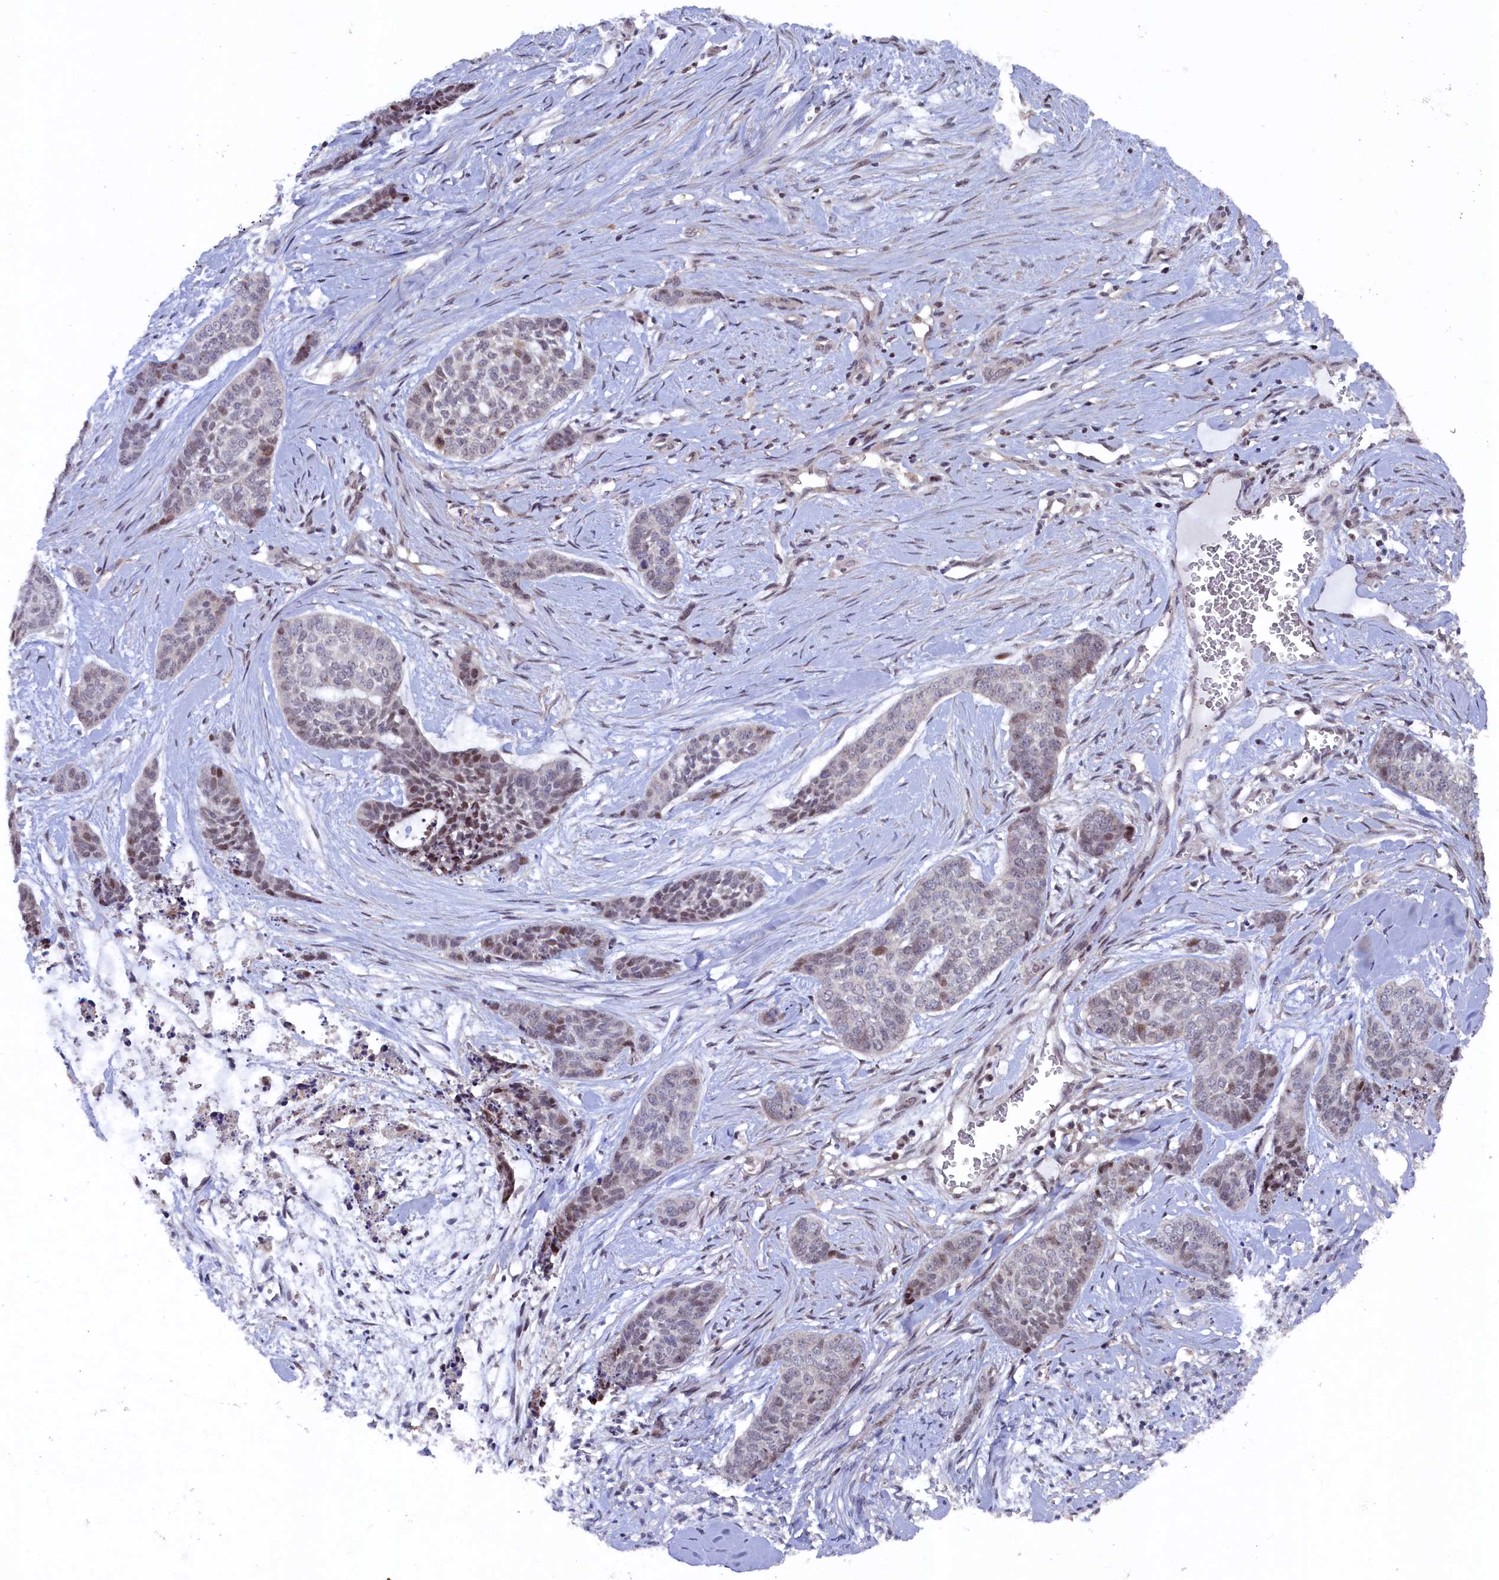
{"staining": {"intensity": "moderate", "quantity": "<25%", "location": "nuclear"}, "tissue": "skin cancer", "cell_type": "Tumor cells", "image_type": "cancer", "snomed": [{"axis": "morphology", "description": "Basal cell carcinoma"}, {"axis": "topography", "description": "Skin"}], "caption": "IHC image of neoplastic tissue: skin basal cell carcinoma stained using immunohistochemistry (IHC) reveals low levels of moderate protein expression localized specifically in the nuclear of tumor cells, appearing as a nuclear brown color.", "gene": "TMC5", "patient": {"sex": "female", "age": 64}}